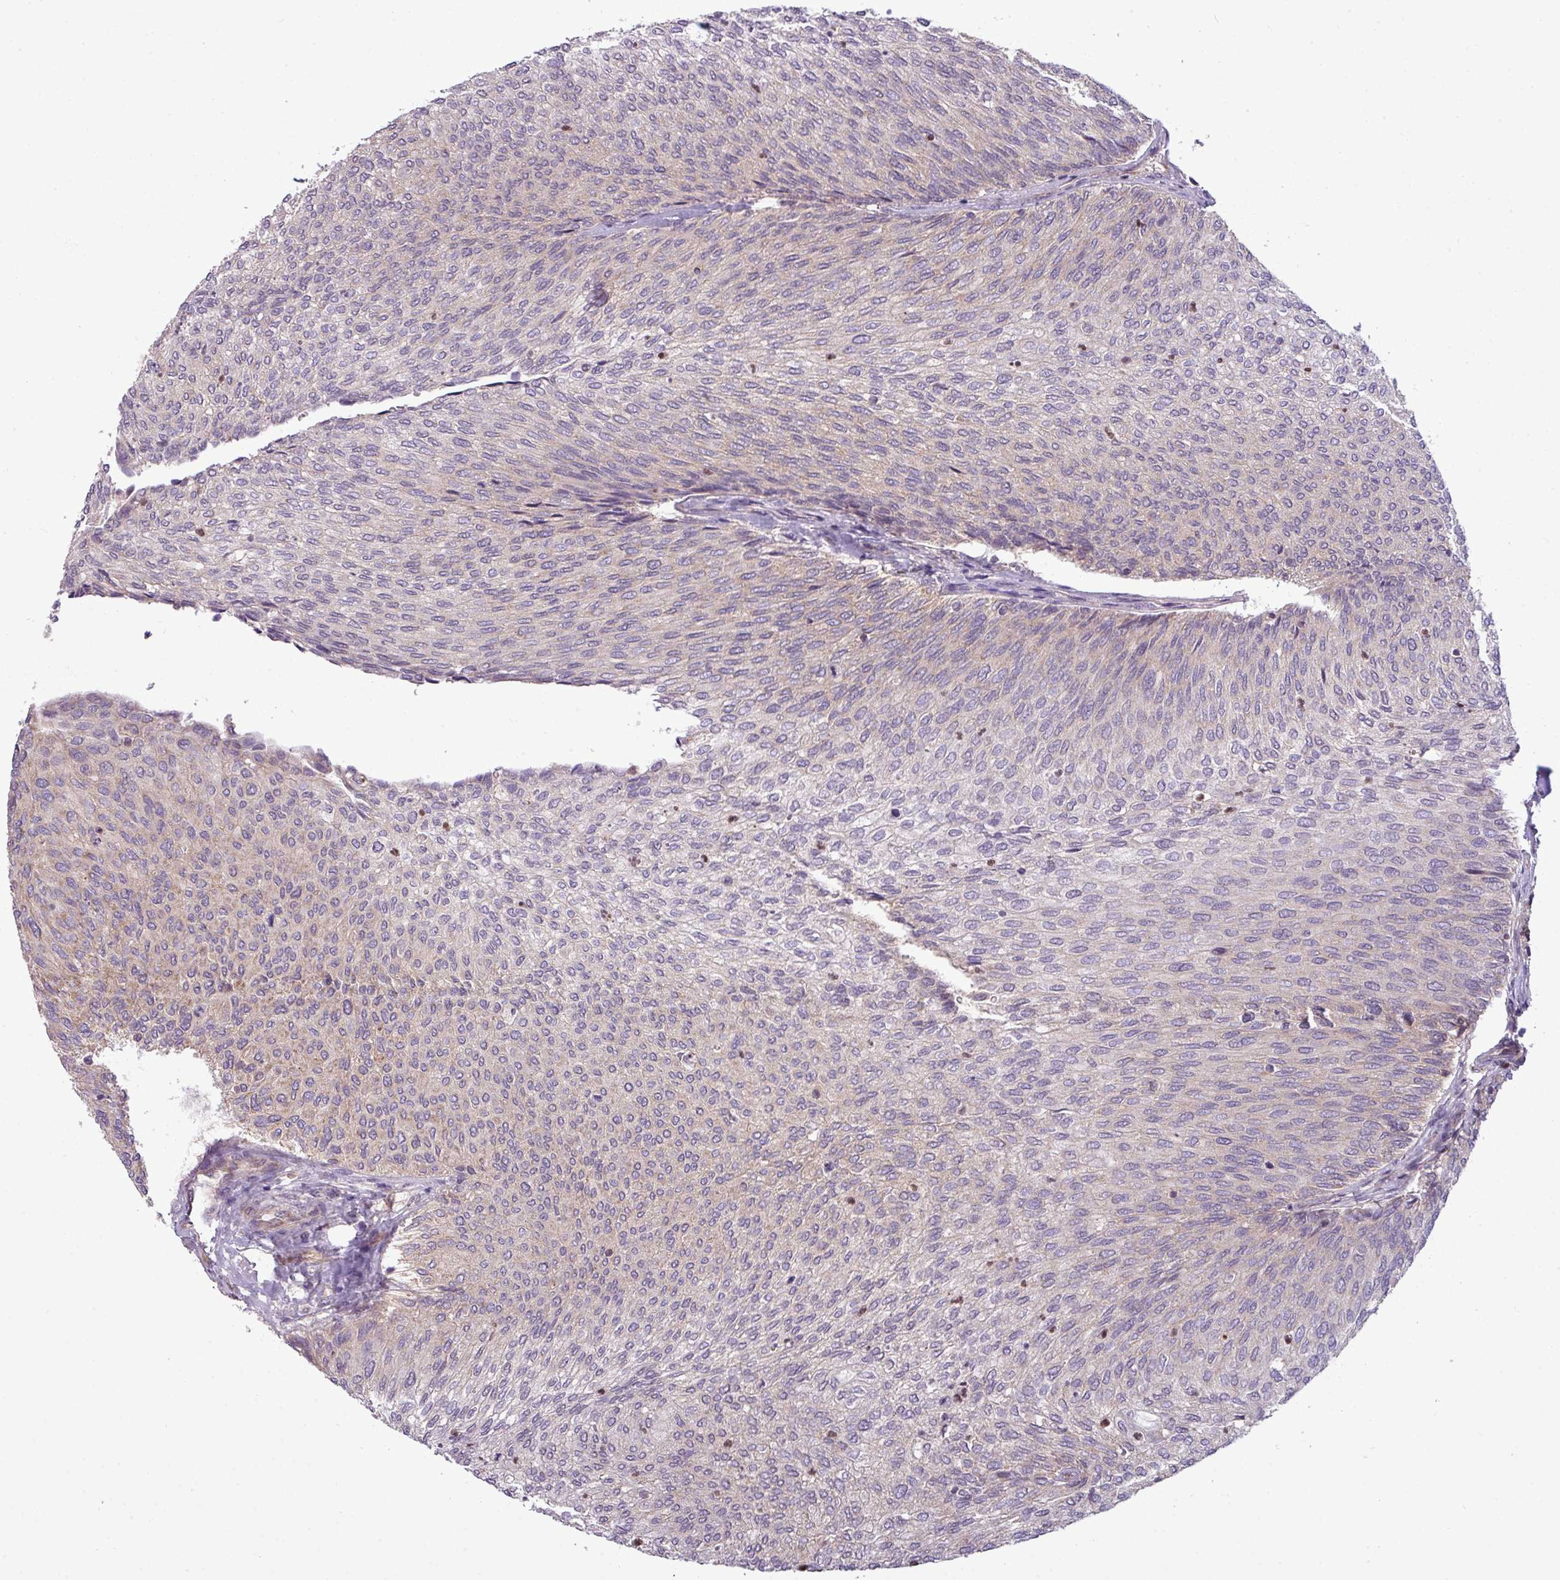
{"staining": {"intensity": "weak", "quantity": "25%-75%", "location": "cytoplasmic/membranous"}, "tissue": "urothelial cancer", "cell_type": "Tumor cells", "image_type": "cancer", "snomed": [{"axis": "morphology", "description": "Urothelial carcinoma, Low grade"}, {"axis": "topography", "description": "Urinary bladder"}], "caption": "The immunohistochemical stain labels weak cytoplasmic/membranous expression in tumor cells of low-grade urothelial carcinoma tissue. (Stains: DAB in brown, nuclei in blue, Microscopy: brightfield microscopy at high magnification).", "gene": "PAPLN", "patient": {"sex": "female", "age": 79}}